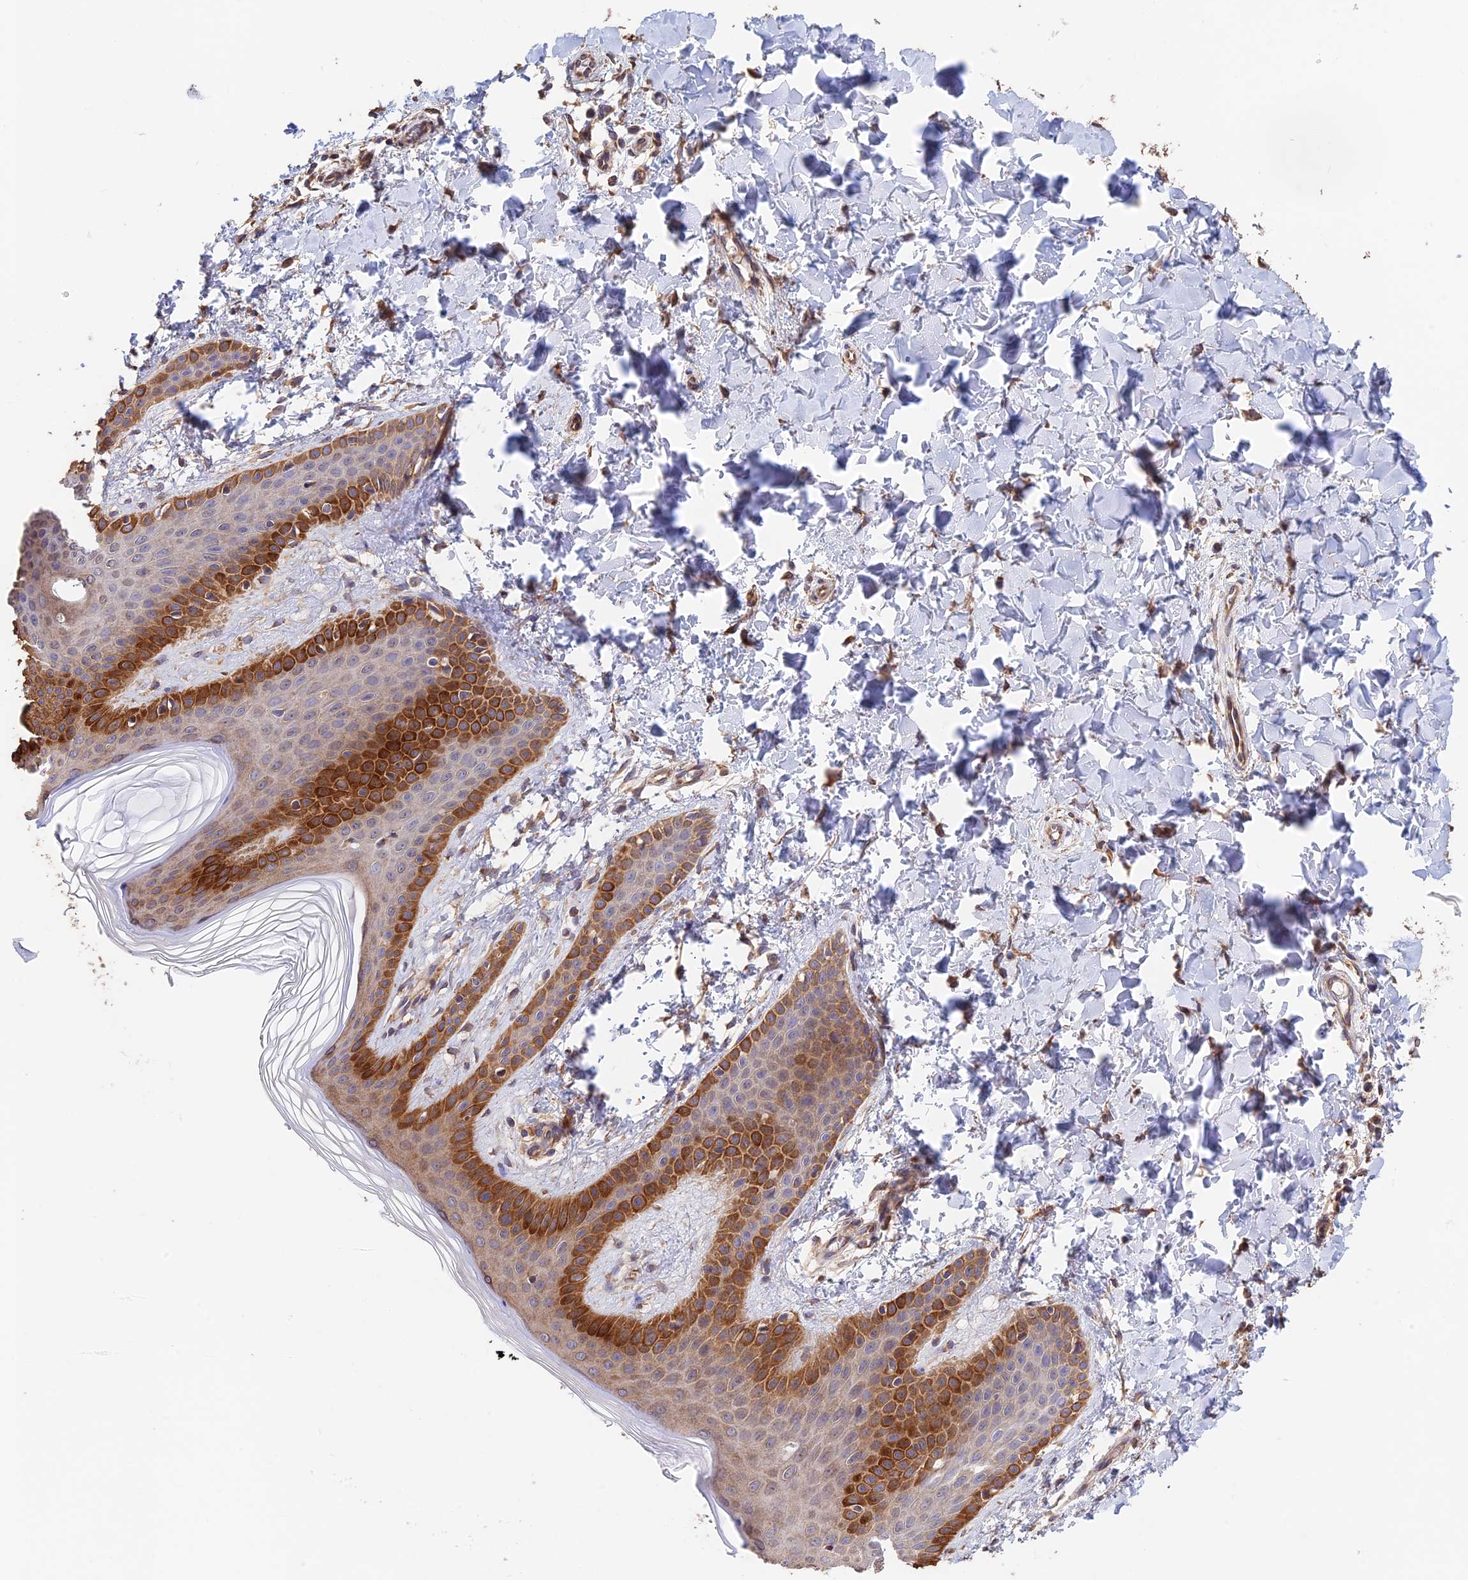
{"staining": {"intensity": "moderate", "quantity": ">75%", "location": "cytoplasmic/membranous"}, "tissue": "skin", "cell_type": "Fibroblasts", "image_type": "normal", "snomed": [{"axis": "morphology", "description": "Normal tissue, NOS"}, {"axis": "topography", "description": "Skin"}], "caption": "Protein analysis of unremarkable skin displays moderate cytoplasmic/membranous staining in about >75% of fibroblasts. The protein is stained brown, and the nuclei are stained in blue (DAB IHC with brightfield microscopy, high magnification).", "gene": "EMC3", "patient": {"sex": "male", "age": 36}}